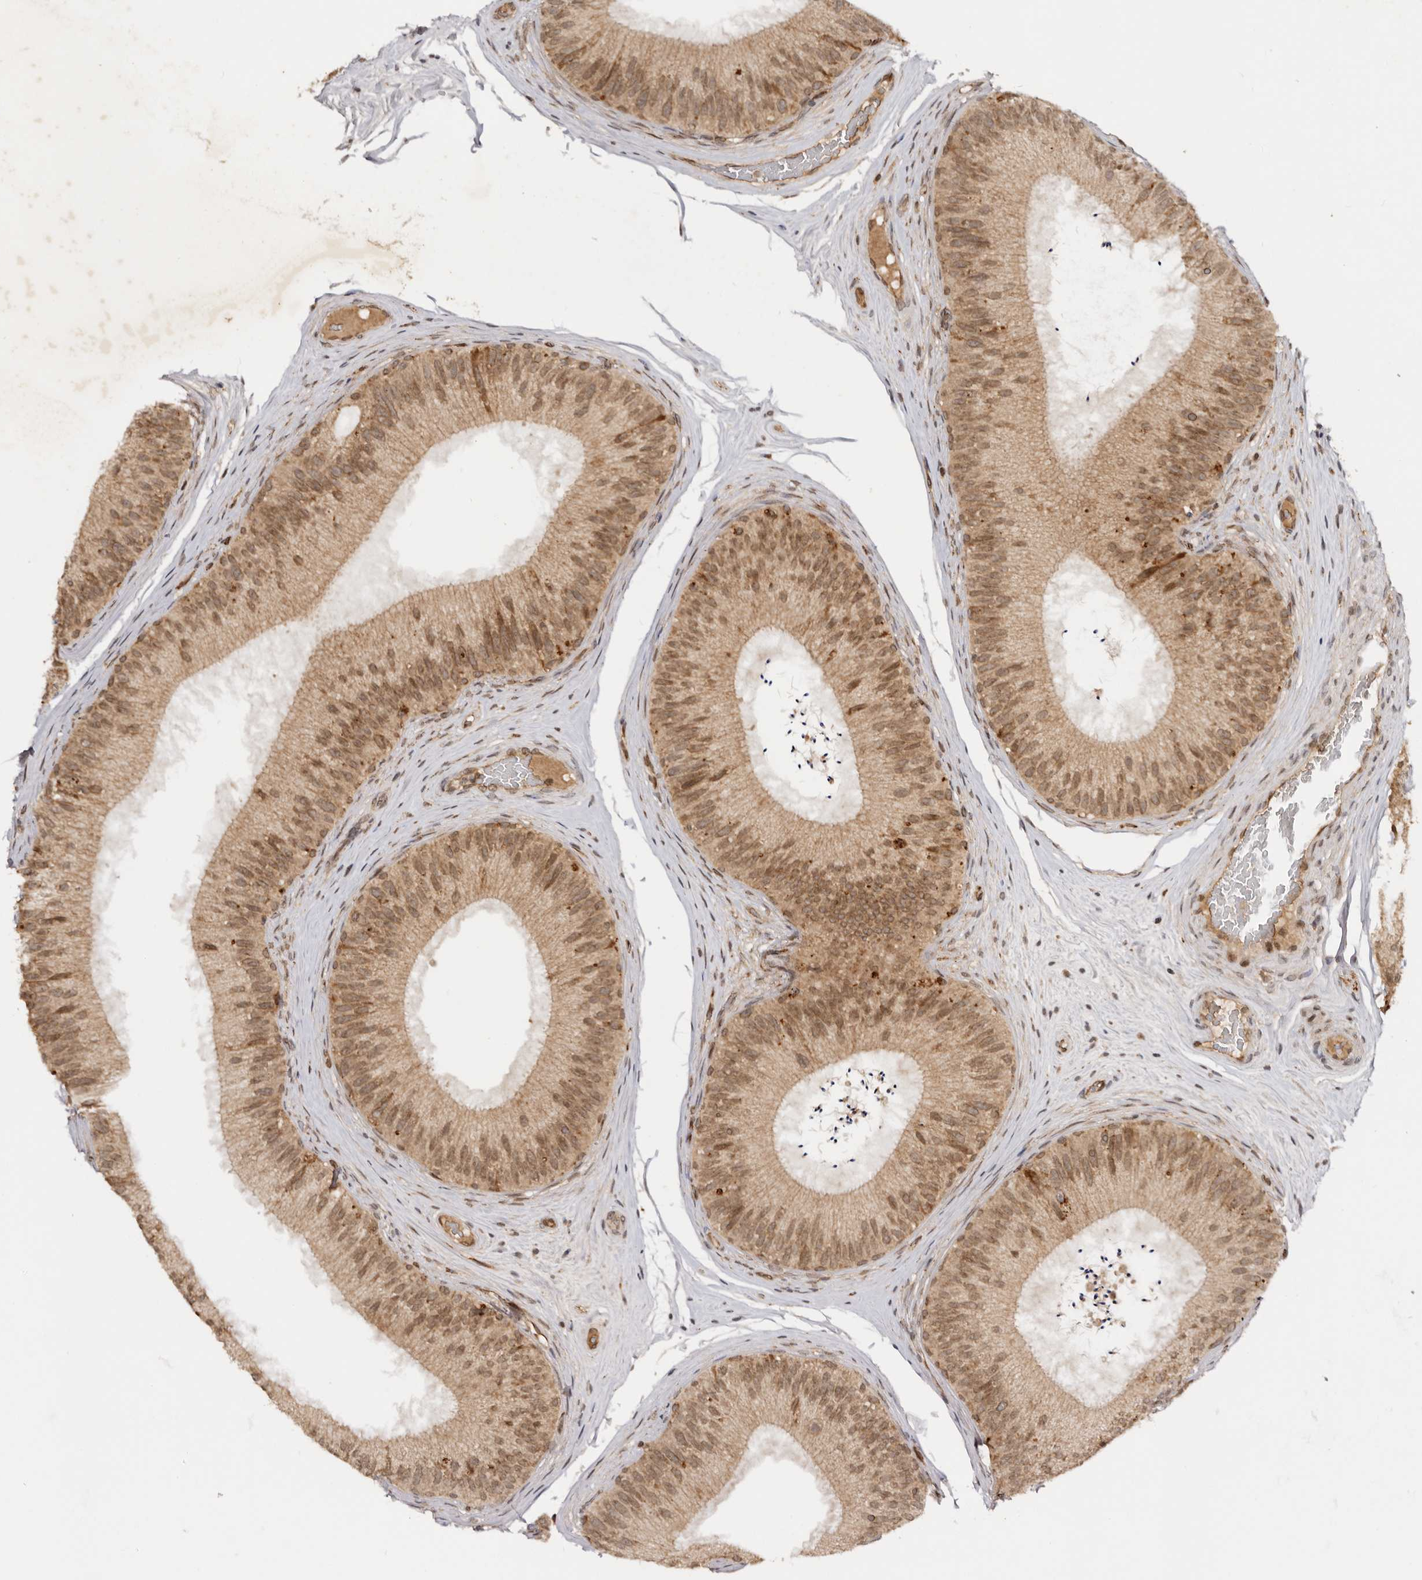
{"staining": {"intensity": "moderate", "quantity": ">75%", "location": "cytoplasmic/membranous,nuclear"}, "tissue": "epididymis", "cell_type": "Glandular cells", "image_type": "normal", "snomed": [{"axis": "morphology", "description": "Normal tissue, NOS"}, {"axis": "topography", "description": "Epididymis"}], "caption": "Protein analysis of benign epididymis exhibits moderate cytoplasmic/membranous,nuclear positivity in approximately >75% of glandular cells.", "gene": "TARS2", "patient": {"sex": "male", "age": 45}}